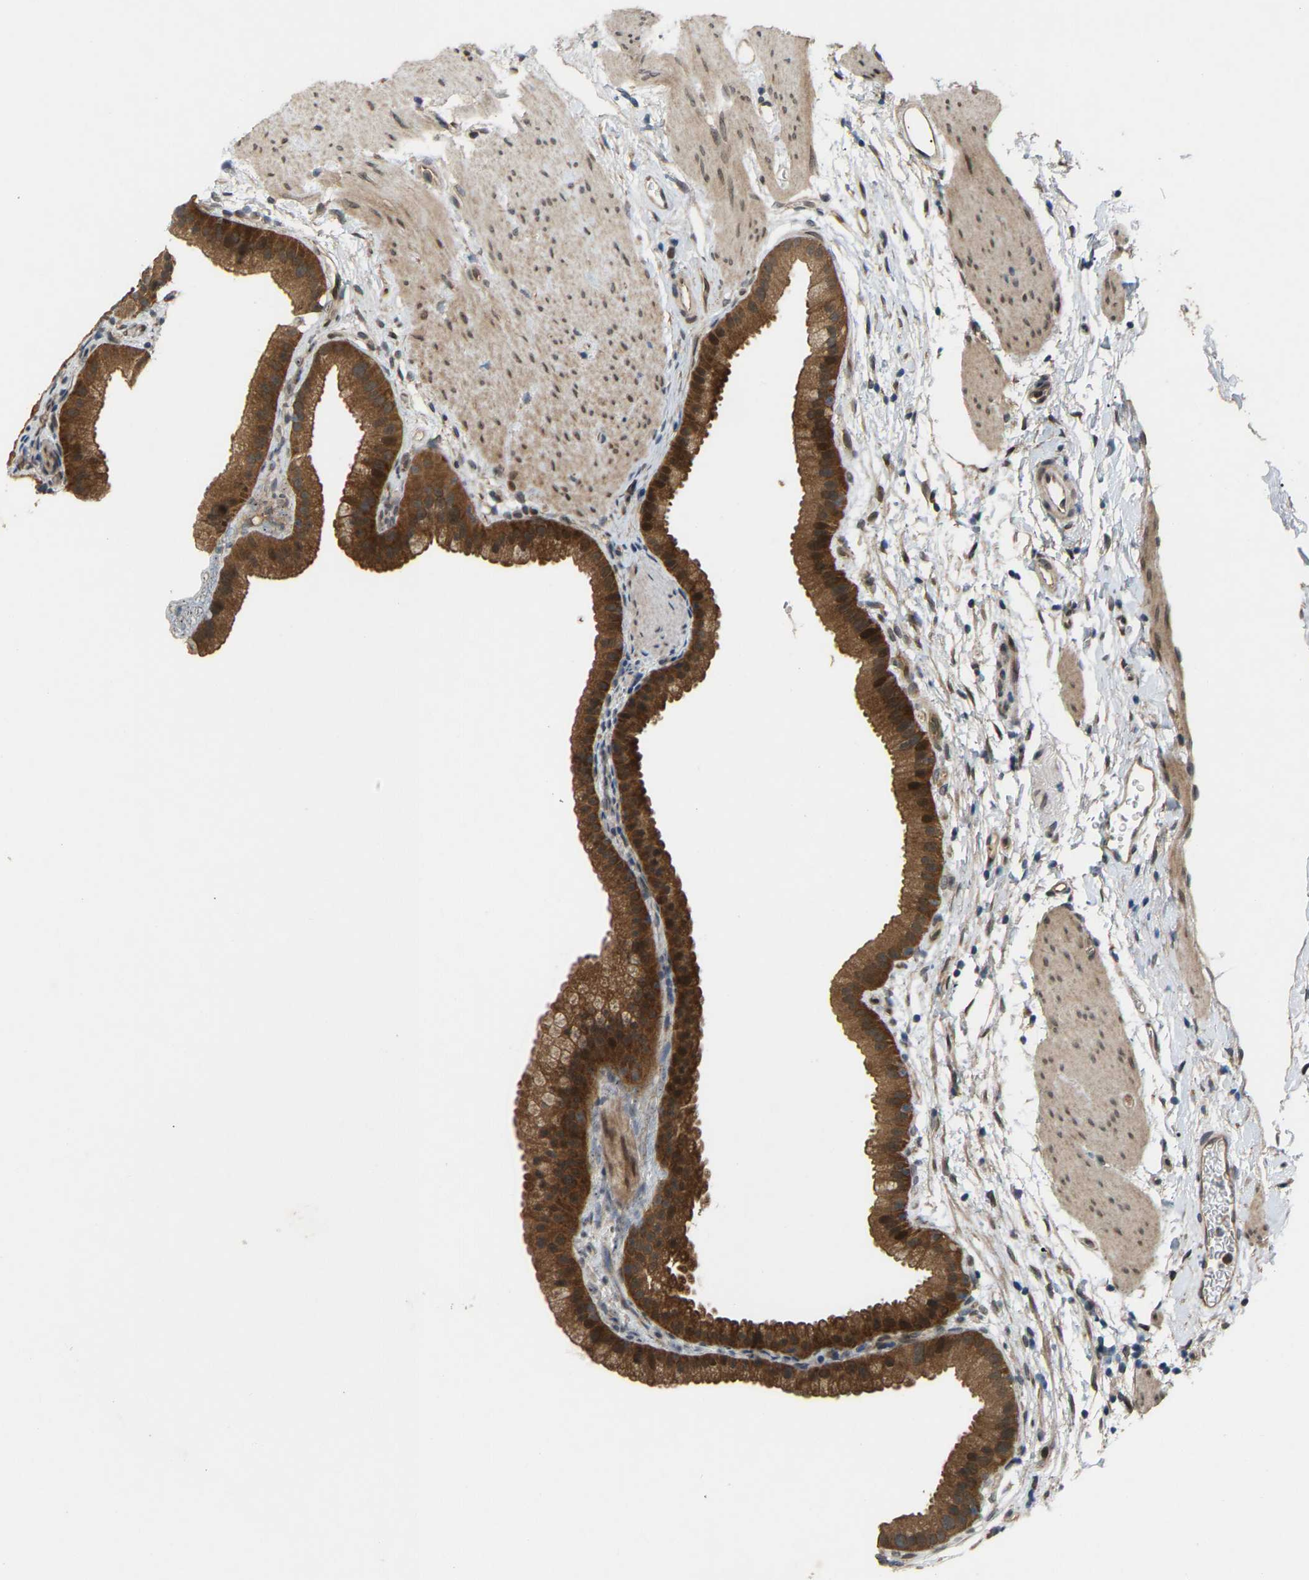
{"staining": {"intensity": "strong", "quantity": ">75%", "location": "cytoplasmic/membranous,nuclear"}, "tissue": "gallbladder", "cell_type": "Glandular cells", "image_type": "normal", "snomed": [{"axis": "morphology", "description": "Normal tissue, NOS"}, {"axis": "topography", "description": "Gallbladder"}], "caption": "Benign gallbladder reveals strong cytoplasmic/membranous,nuclear positivity in about >75% of glandular cells.", "gene": "CROT", "patient": {"sex": "female", "age": 64}}